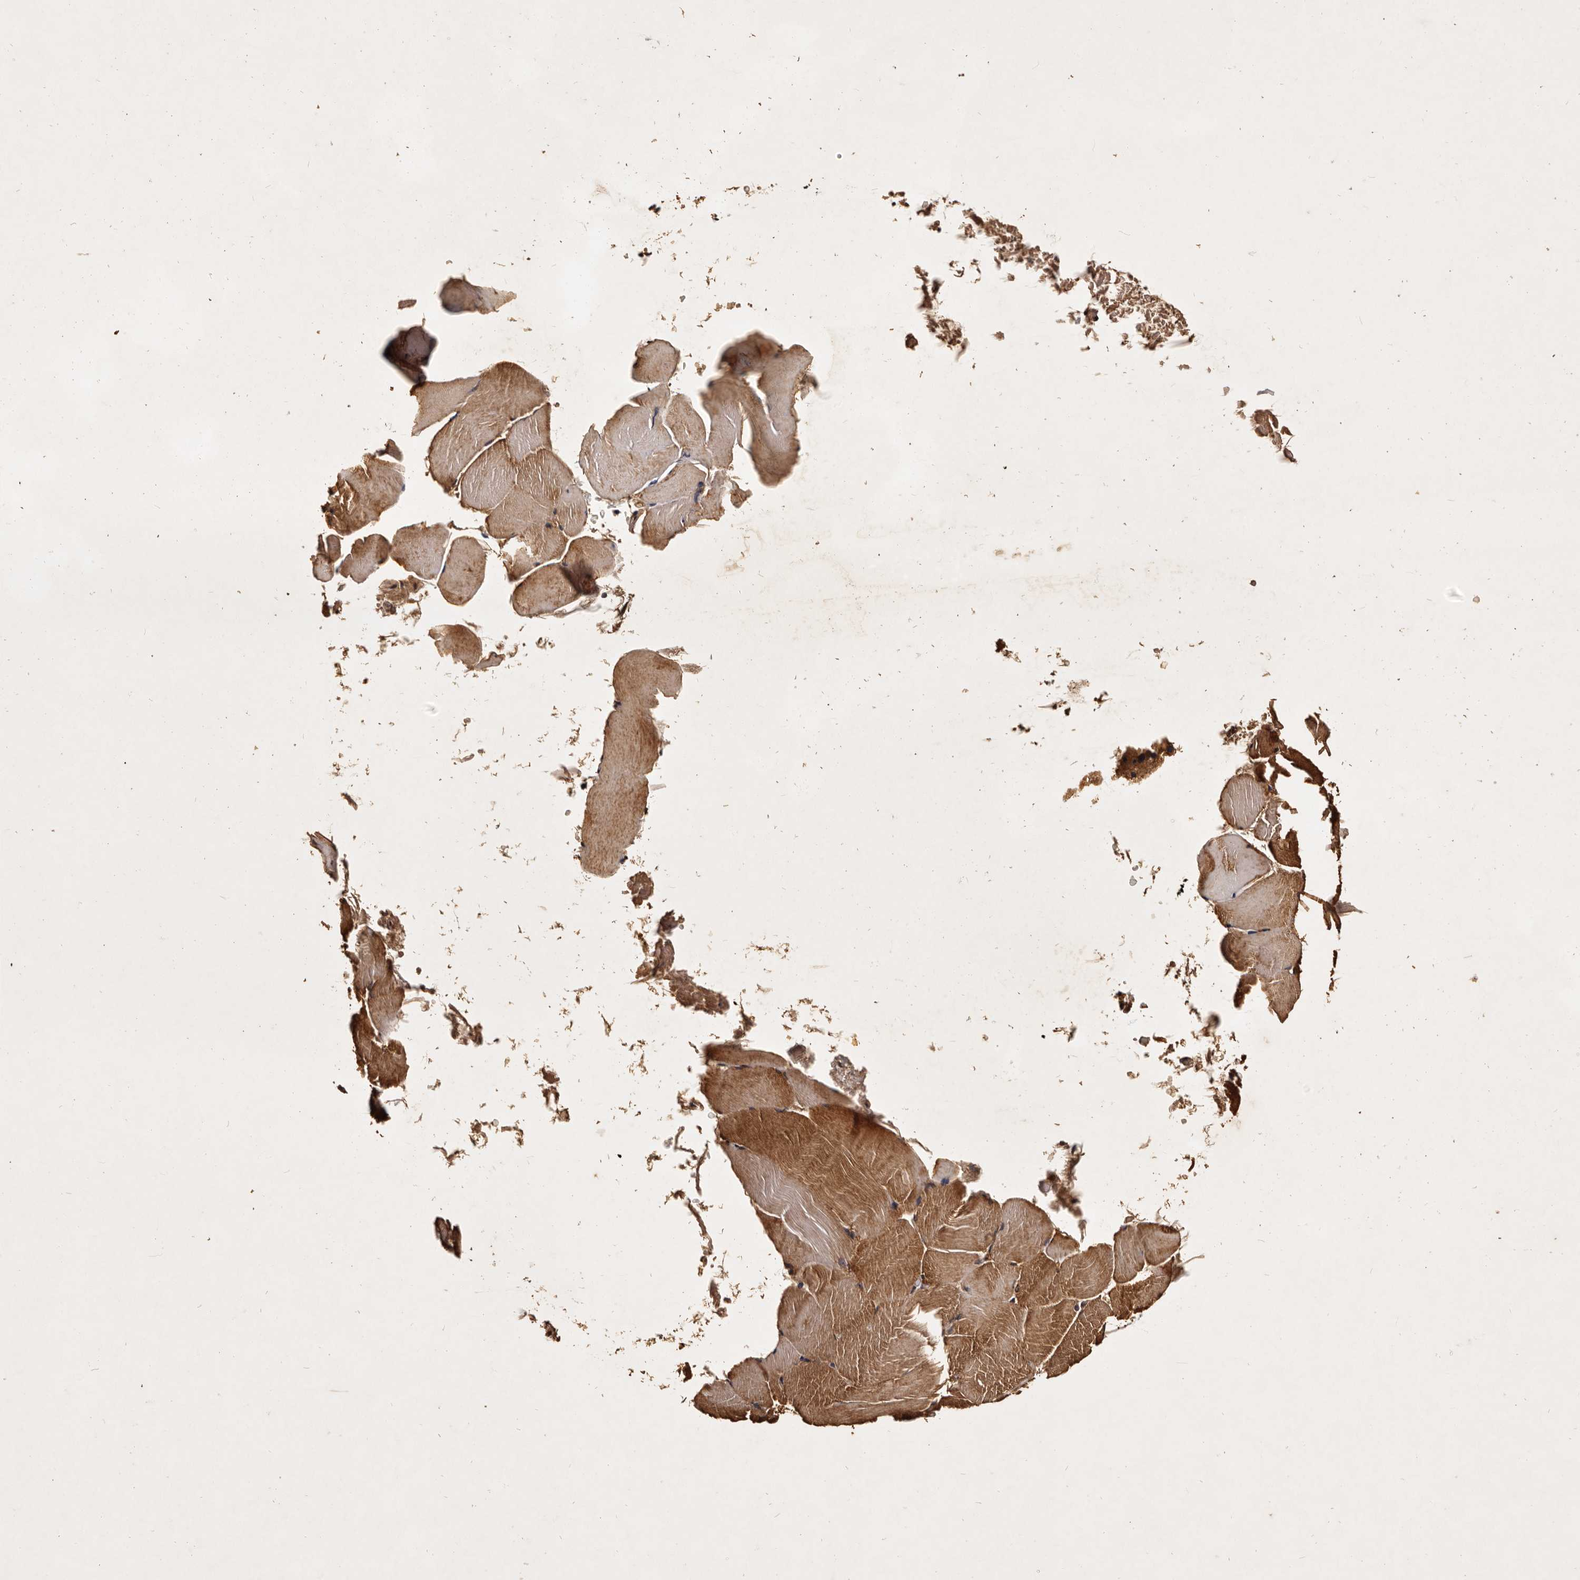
{"staining": {"intensity": "moderate", "quantity": ">75%", "location": "cytoplasmic/membranous"}, "tissue": "skeletal muscle", "cell_type": "Myocytes", "image_type": "normal", "snomed": [{"axis": "morphology", "description": "Normal tissue, NOS"}, {"axis": "topography", "description": "Skeletal muscle"}, {"axis": "topography", "description": "Parathyroid gland"}], "caption": "A brown stain highlights moderate cytoplasmic/membranous expression of a protein in myocytes of unremarkable human skeletal muscle. (IHC, brightfield microscopy, high magnification).", "gene": "PARS2", "patient": {"sex": "female", "age": 37}}